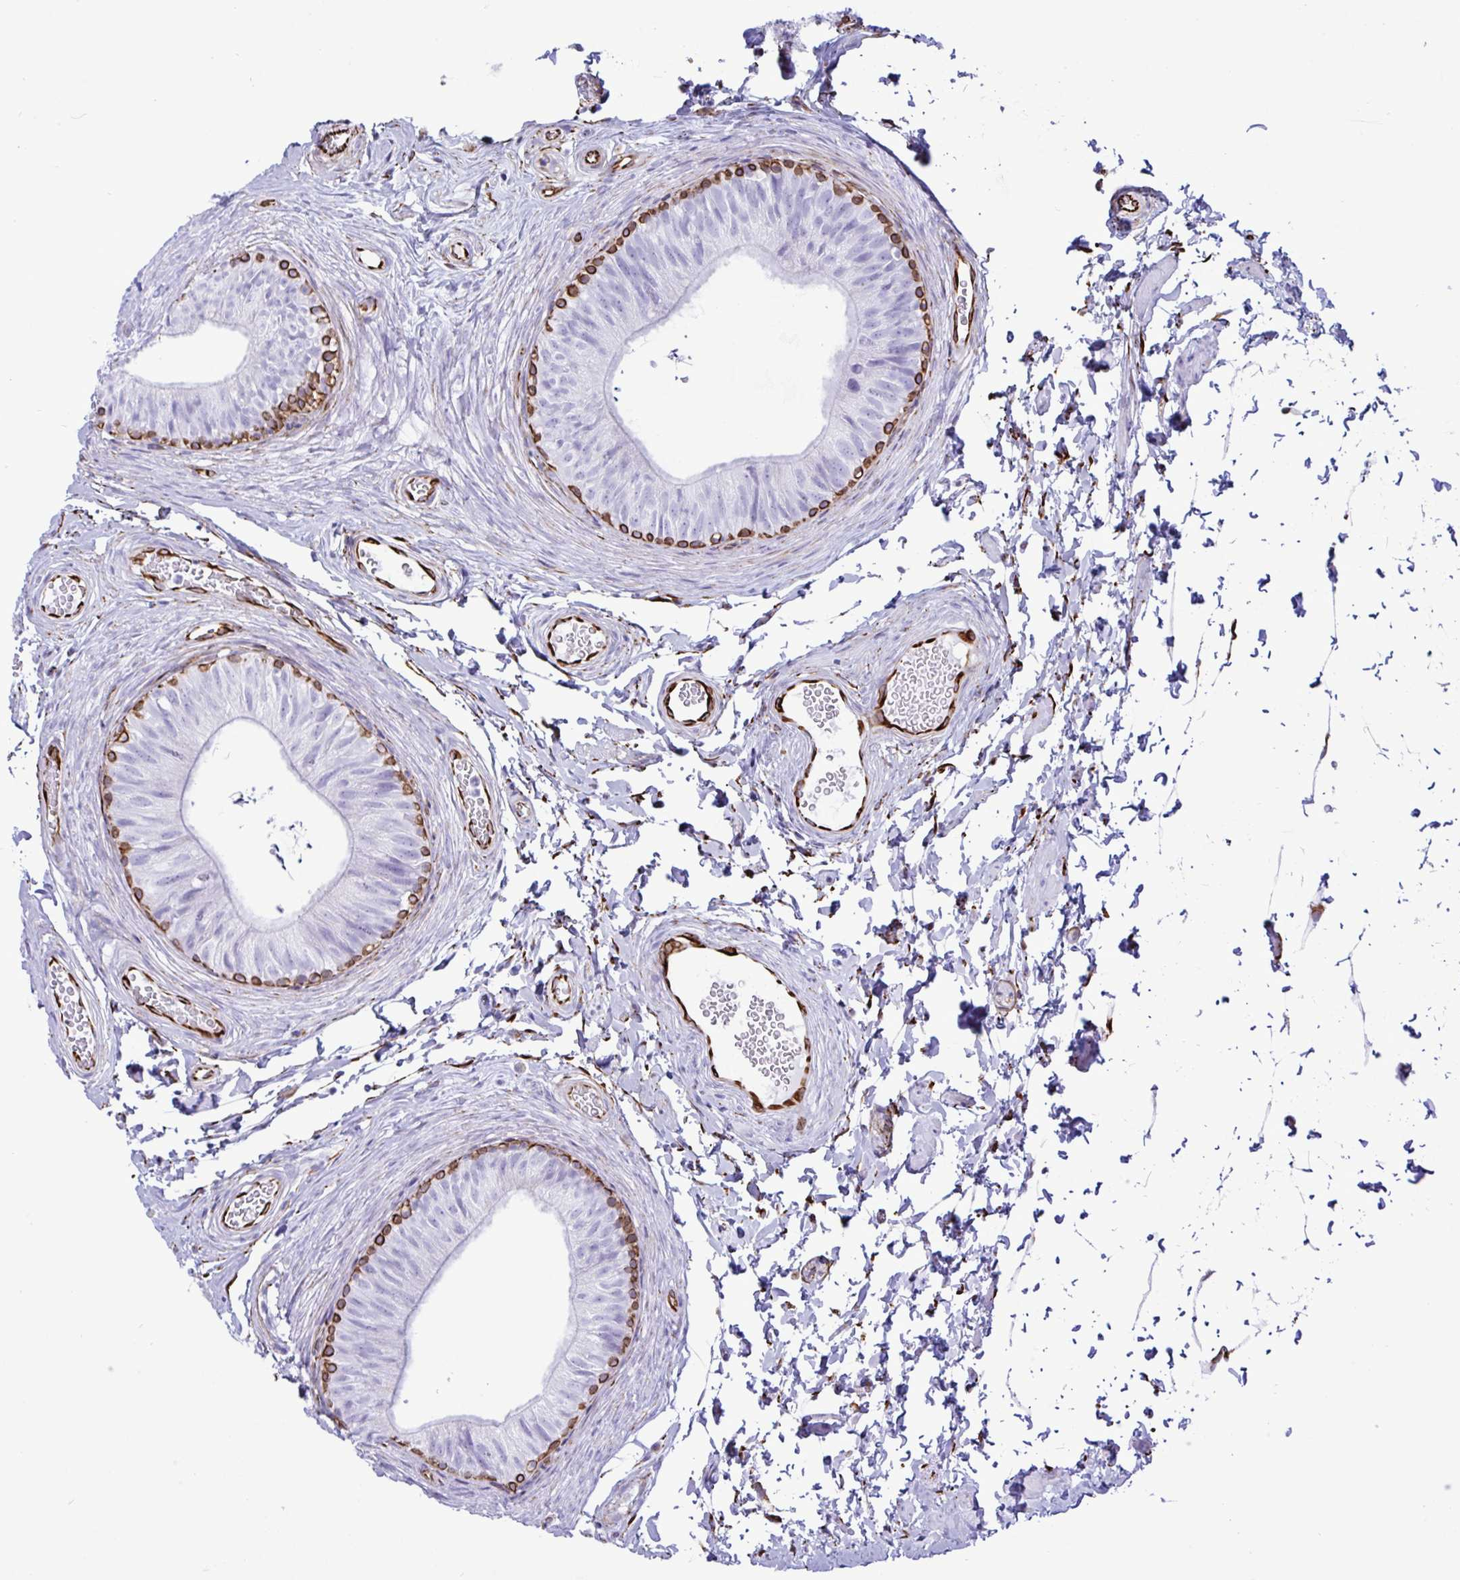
{"staining": {"intensity": "strong", "quantity": "<25%", "location": "cytoplasmic/membranous"}, "tissue": "epididymis", "cell_type": "Glandular cells", "image_type": "normal", "snomed": [{"axis": "morphology", "description": "Normal tissue, NOS"}, {"axis": "topography", "description": "Epididymis, spermatic cord, NOS"}, {"axis": "topography", "description": "Epididymis"}, {"axis": "topography", "description": "Peripheral nerve tissue"}], "caption": "Protein staining demonstrates strong cytoplasmic/membranous expression in about <25% of glandular cells in unremarkable epididymis.", "gene": "SMAD5", "patient": {"sex": "male", "age": 29}}